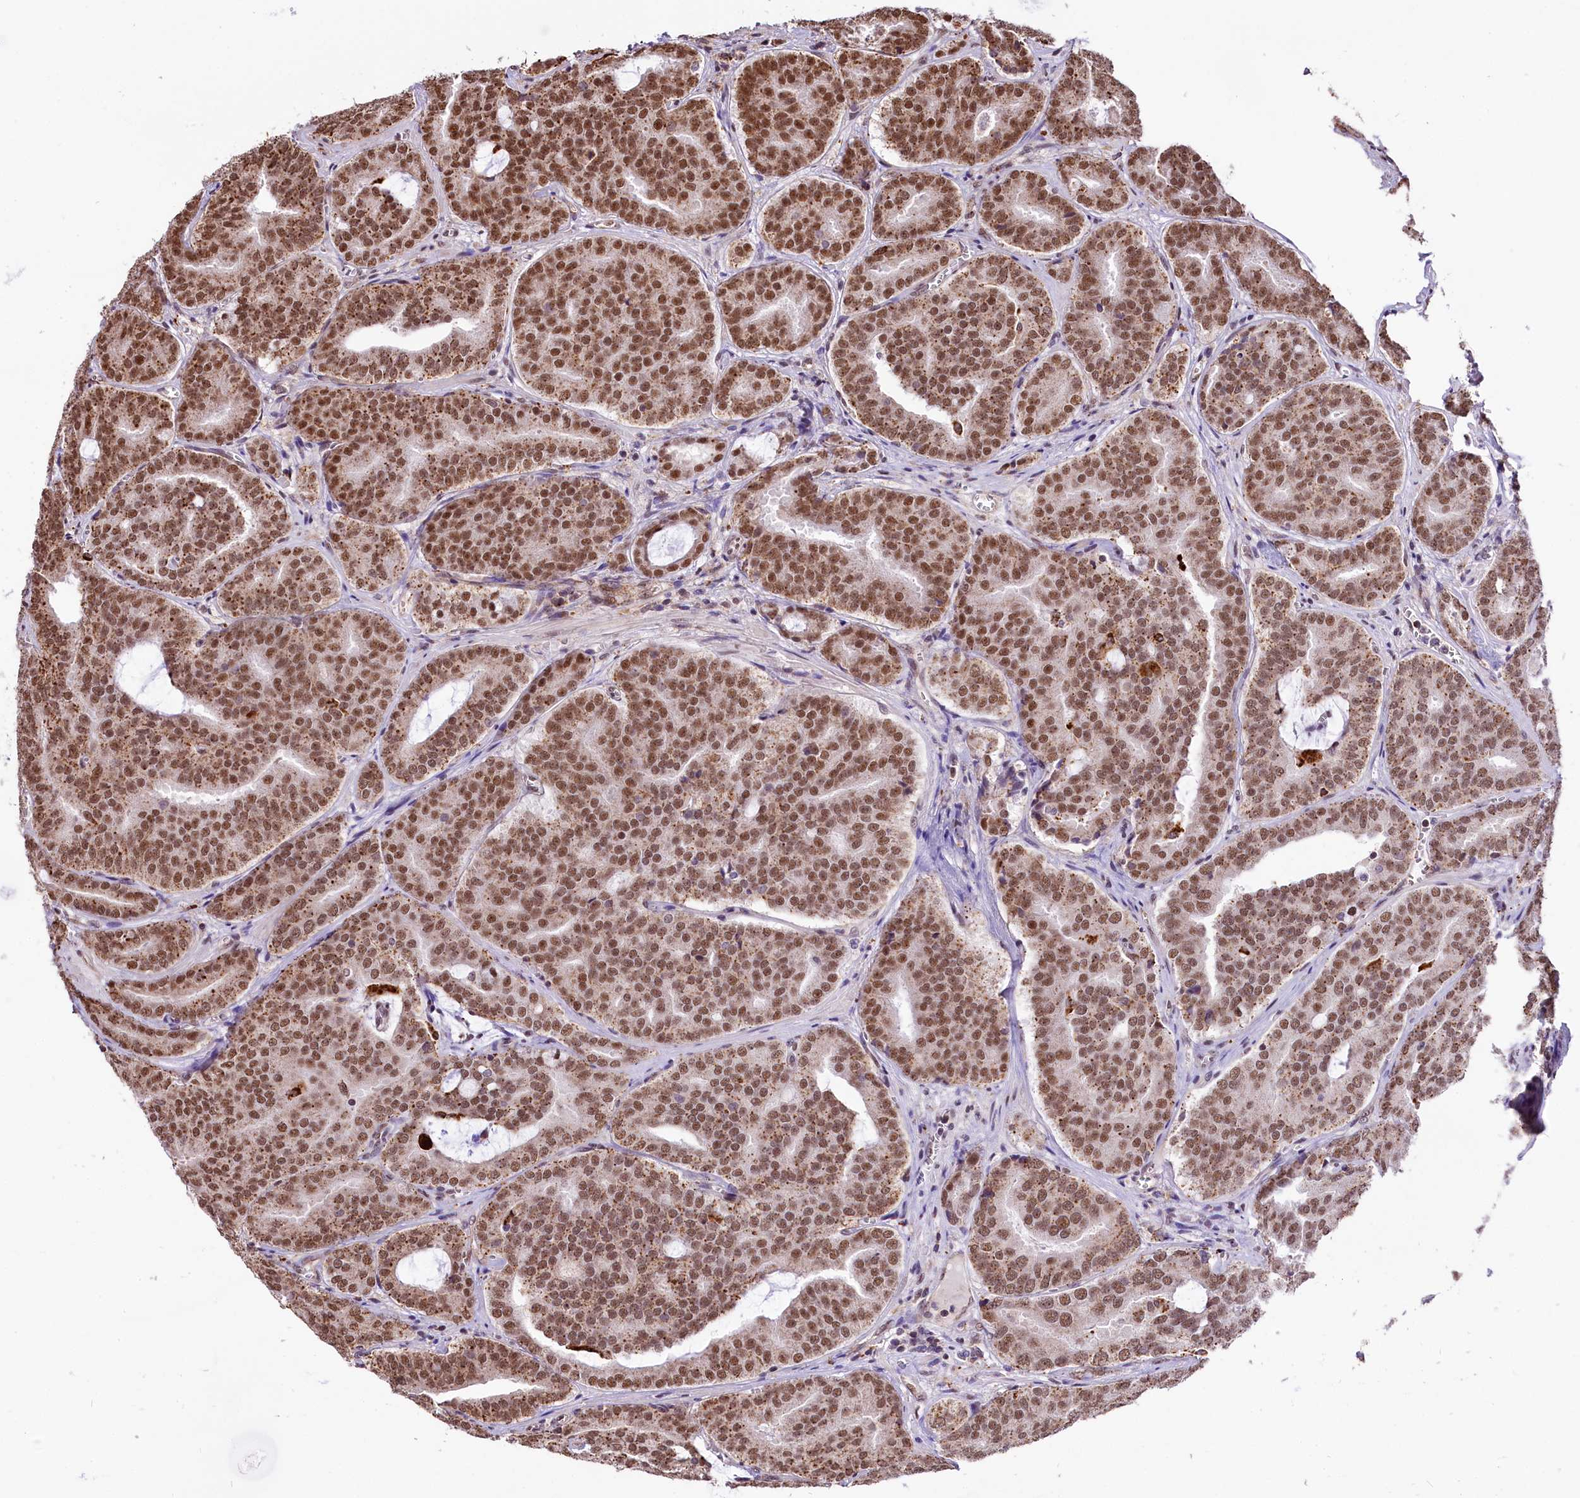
{"staining": {"intensity": "moderate", "quantity": ">75%", "location": "cytoplasmic/membranous,nuclear"}, "tissue": "prostate cancer", "cell_type": "Tumor cells", "image_type": "cancer", "snomed": [{"axis": "morphology", "description": "Adenocarcinoma, High grade"}, {"axis": "topography", "description": "Prostate"}], "caption": "IHC of human adenocarcinoma (high-grade) (prostate) reveals medium levels of moderate cytoplasmic/membranous and nuclear positivity in approximately >75% of tumor cells.", "gene": "MRPL54", "patient": {"sex": "male", "age": 55}}